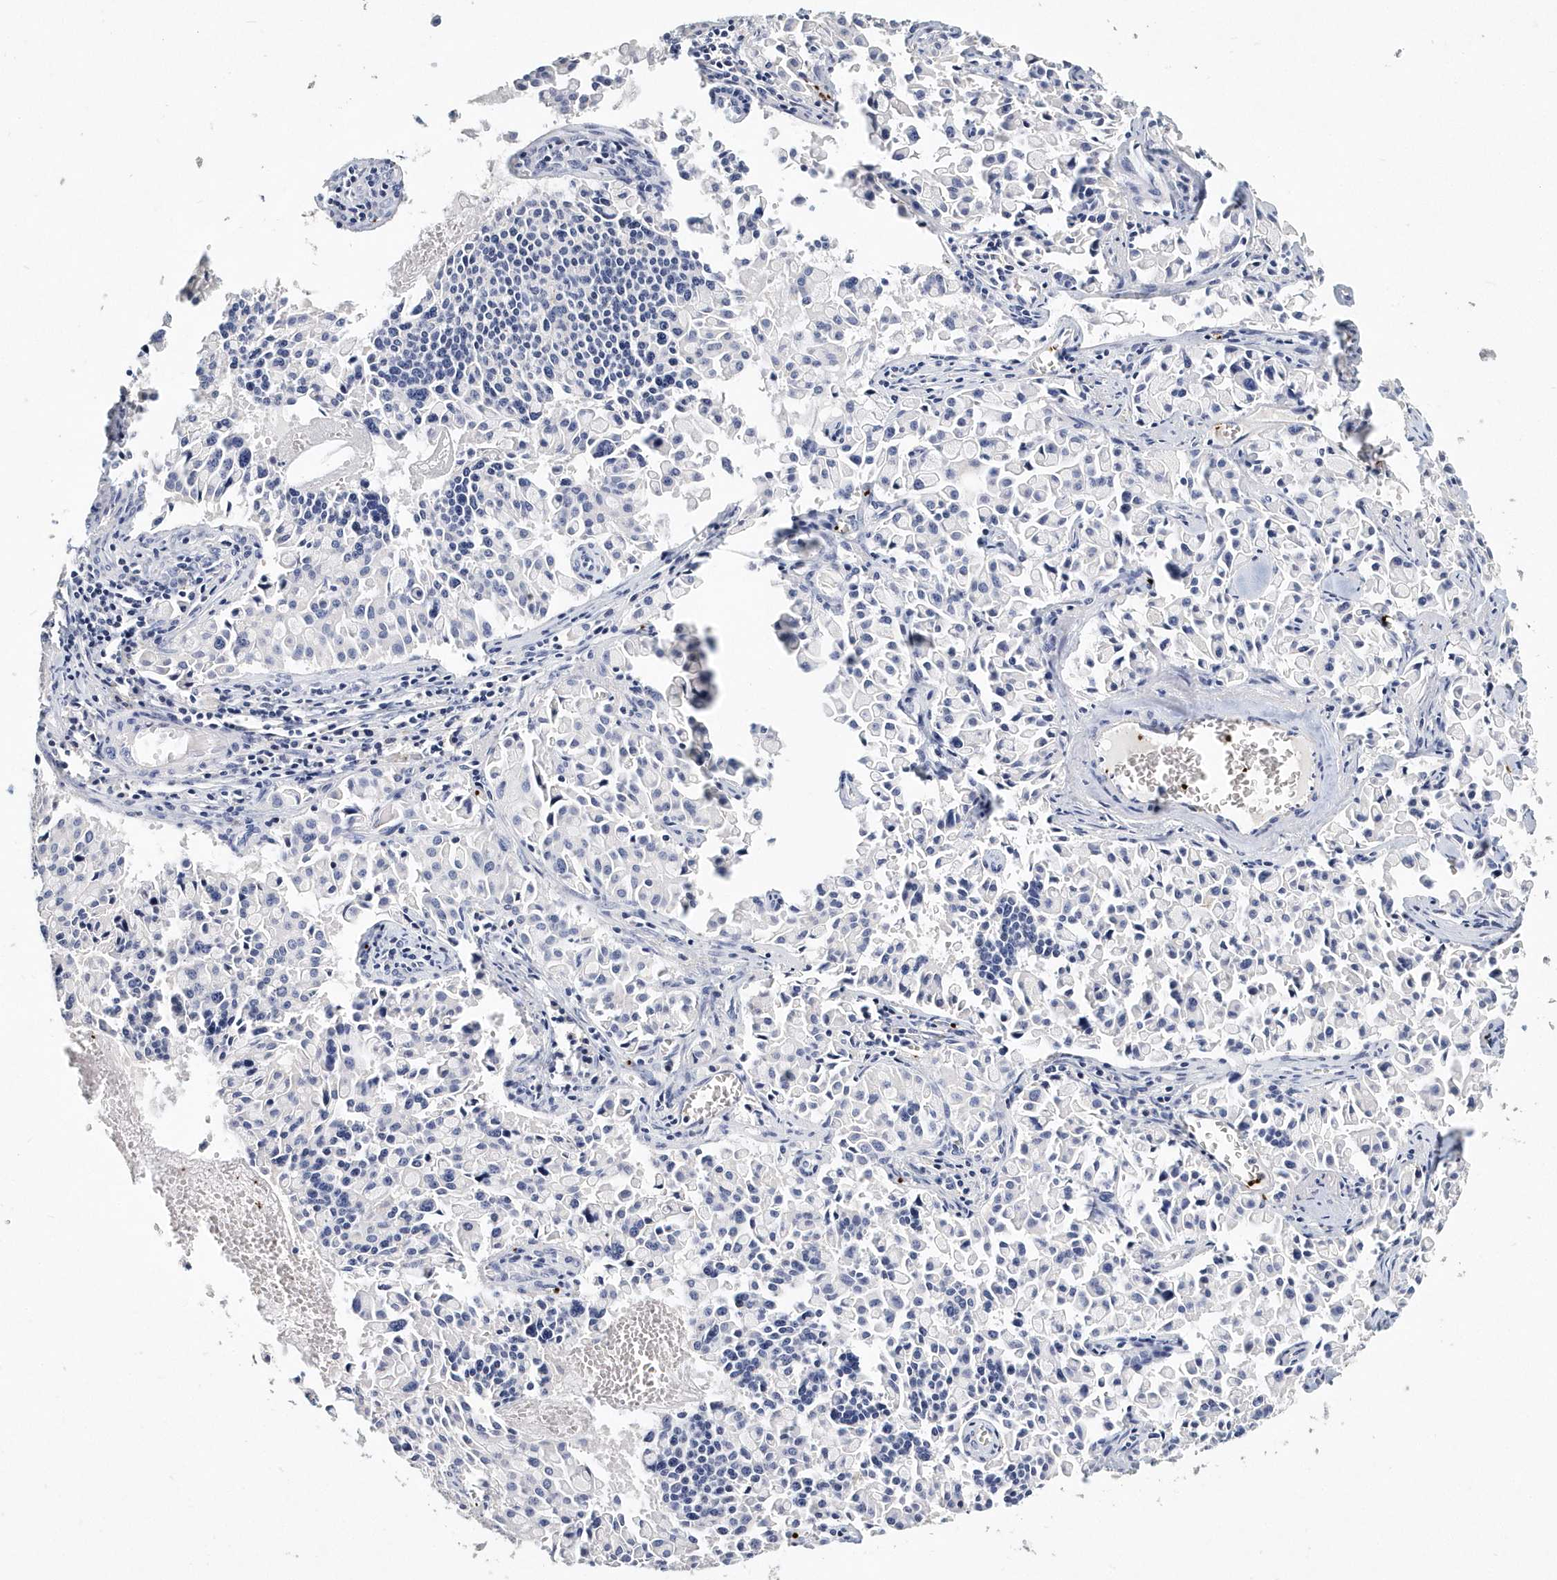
{"staining": {"intensity": "negative", "quantity": "none", "location": "none"}, "tissue": "pancreatic cancer", "cell_type": "Tumor cells", "image_type": "cancer", "snomed": [{"axis": "morphology", "description": "Adenocarcinoma, NOS"}, {"axis": "topography", "description": "Pancreas"}], "caption": "Adenocarcinoma (pancreatic) was stained to show a protein in brown. There is no significant staining in tumor cells. (Immunohistochemistry, brightfield microscopy, high magnification).", "gene": "ITGA2B", "patient": {"sex": "male", "age": 65}}